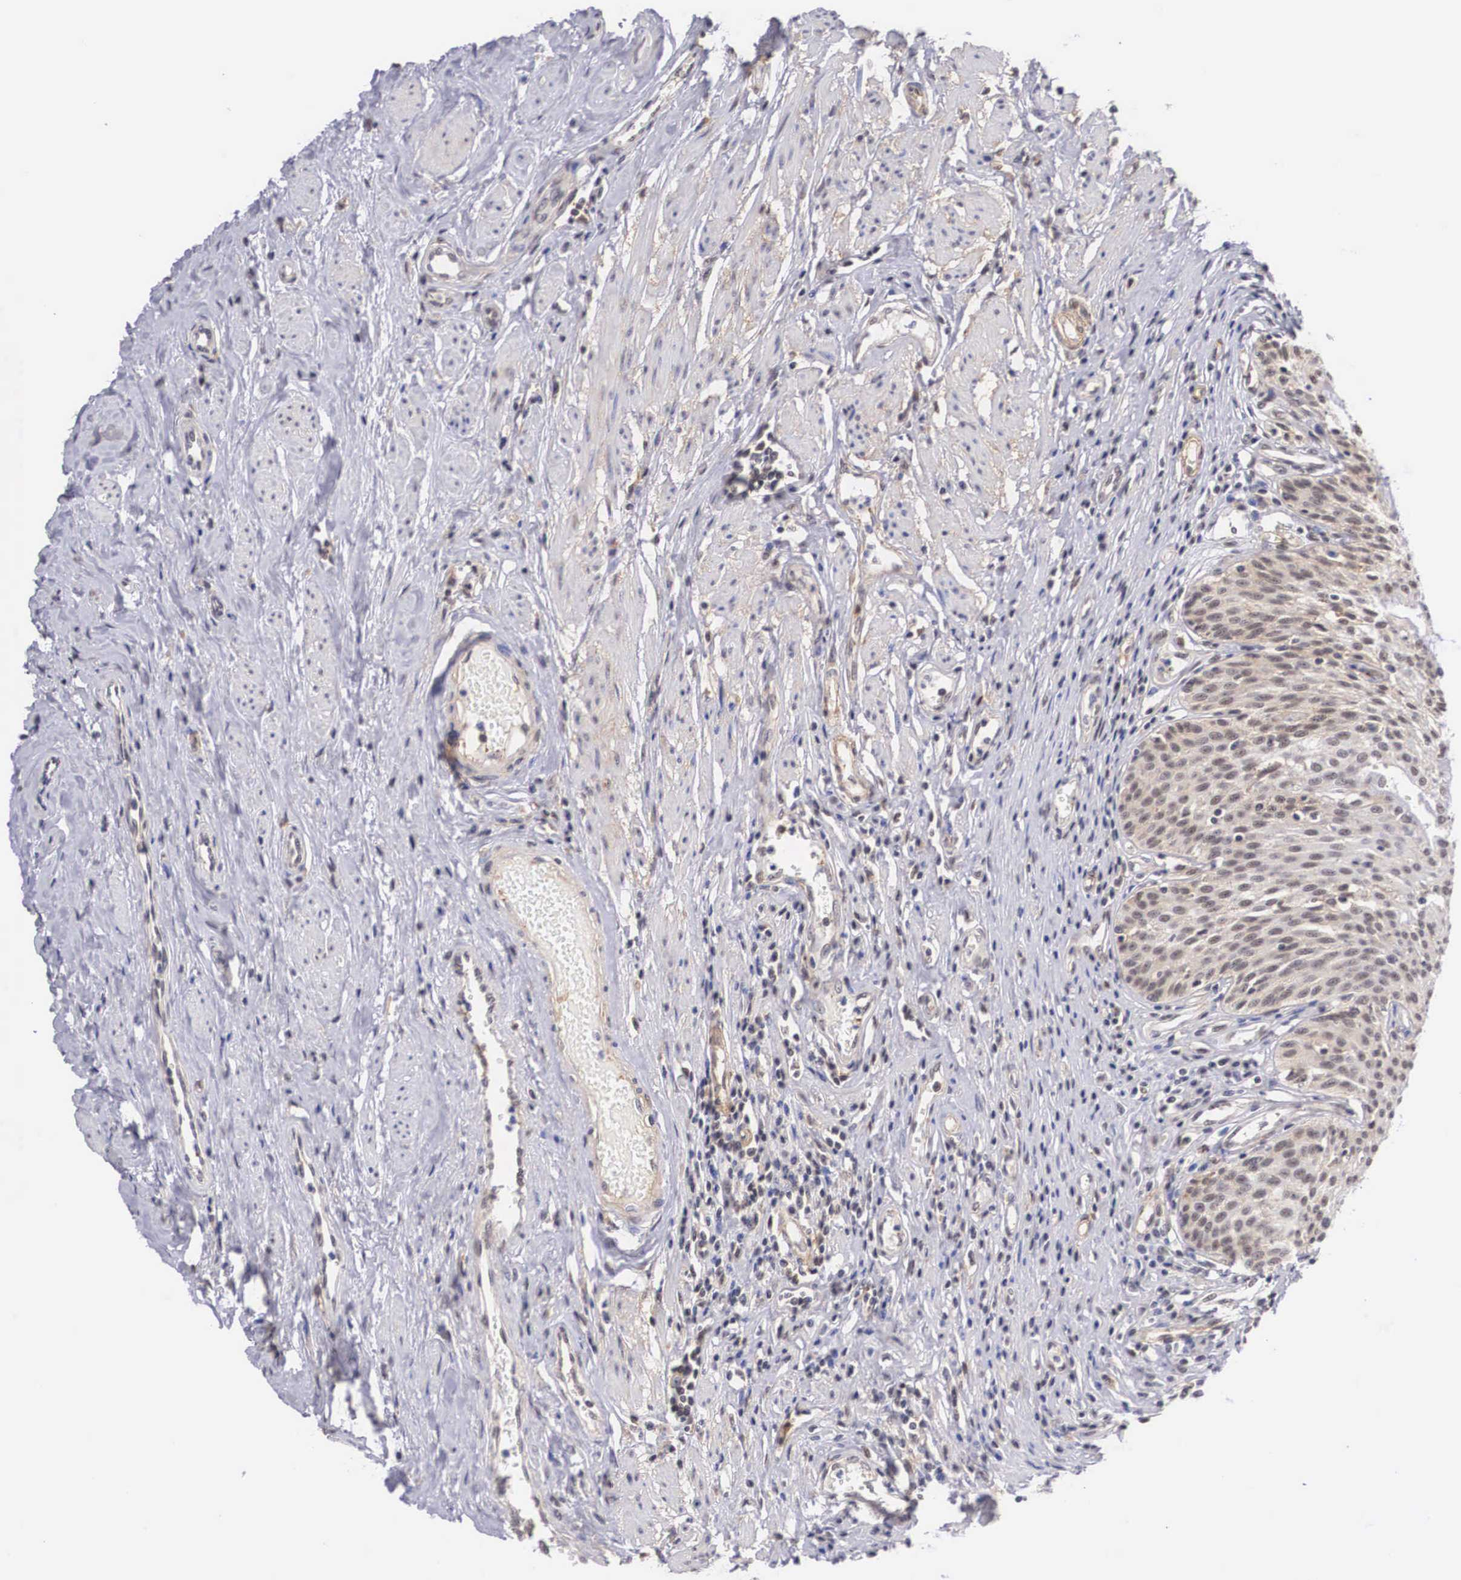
{"staining": {"intensity": "weak", "quantity": ">75%", "location": "cytoplasmic/membranous"}, "tissue": "urinary bladder", "cell_type": "Urothelial cells", "image_type": "normal", "snomed": [{"axis": "morphology", "description": "Normal tissue, NOS"}, {"axis": "topography", "description": "Urinary bladder"}], "caption": "Immunohistochemical staining of unremarkable urinary bladder demonstrates >75% levels of weak cytoplasmic/membranous protein expression in about >75% of urothelial cells. (Brightfield microscopy of DAB IHC at high magnification).", "gene": "NR4A2", "patient": {"sex": "female", "age": 39}}